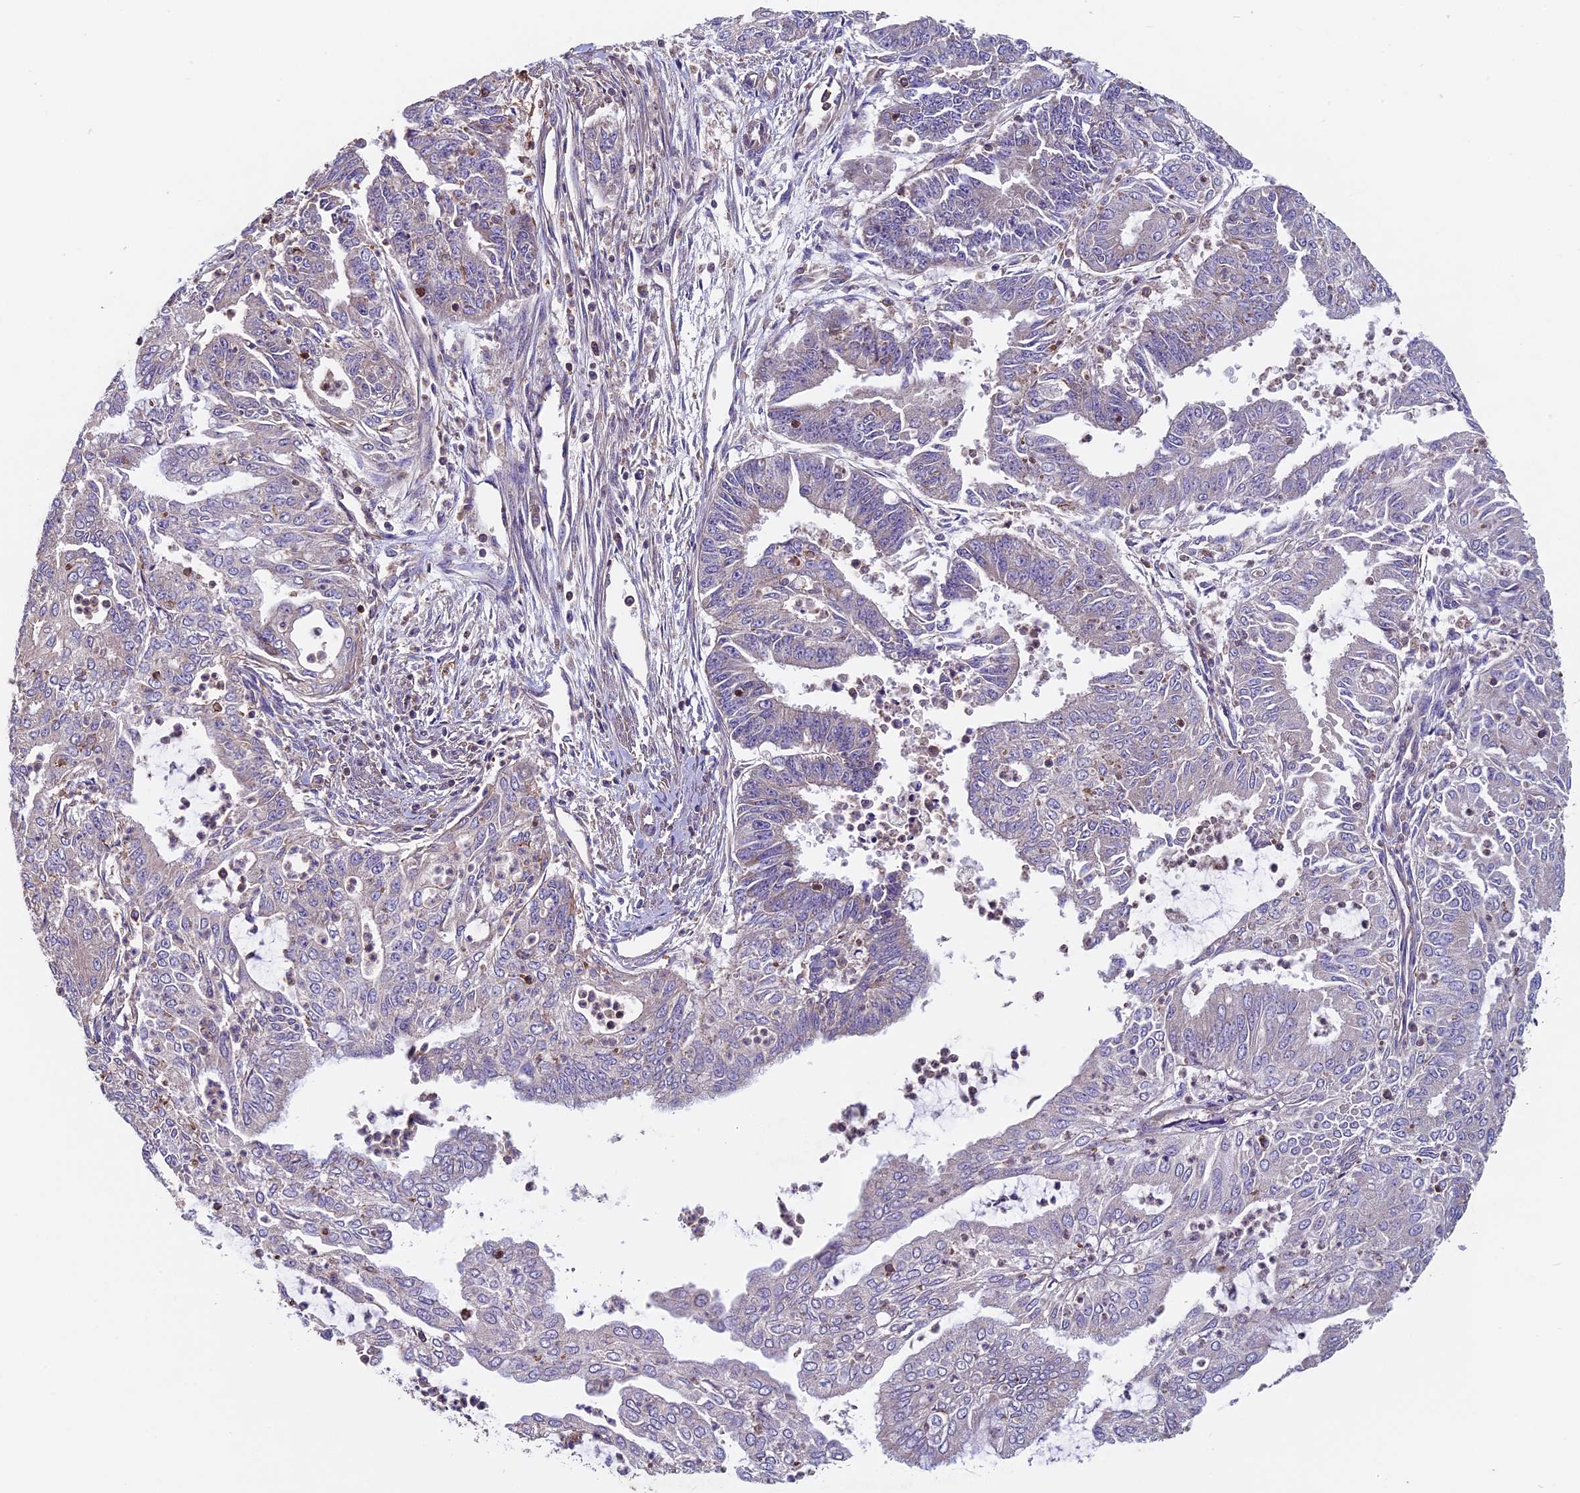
{"staining": {"intensity": "weak", "quantity": "<25%", "location": "cytoplasmic/membranous"}, "tissue": "endometrial cancer", "cell_type": "Tumor cells", "image_type": "cancer", "snomed": [{"axis": "morphology", "description": "Adenocarcinoma, NOS"}, {"axis": "topography", "description": "Endometrium"}], "caption": "Immunohistochemistry (IHC) photomicrograph of neoplastic tissue: endometrial cancer stained with DAB (3,3'-diaminobenzidine) displays no significant protein positivity in tumor cells.", "gene": "CCDC153", "patient": {"sex": "female", "age": 73}}